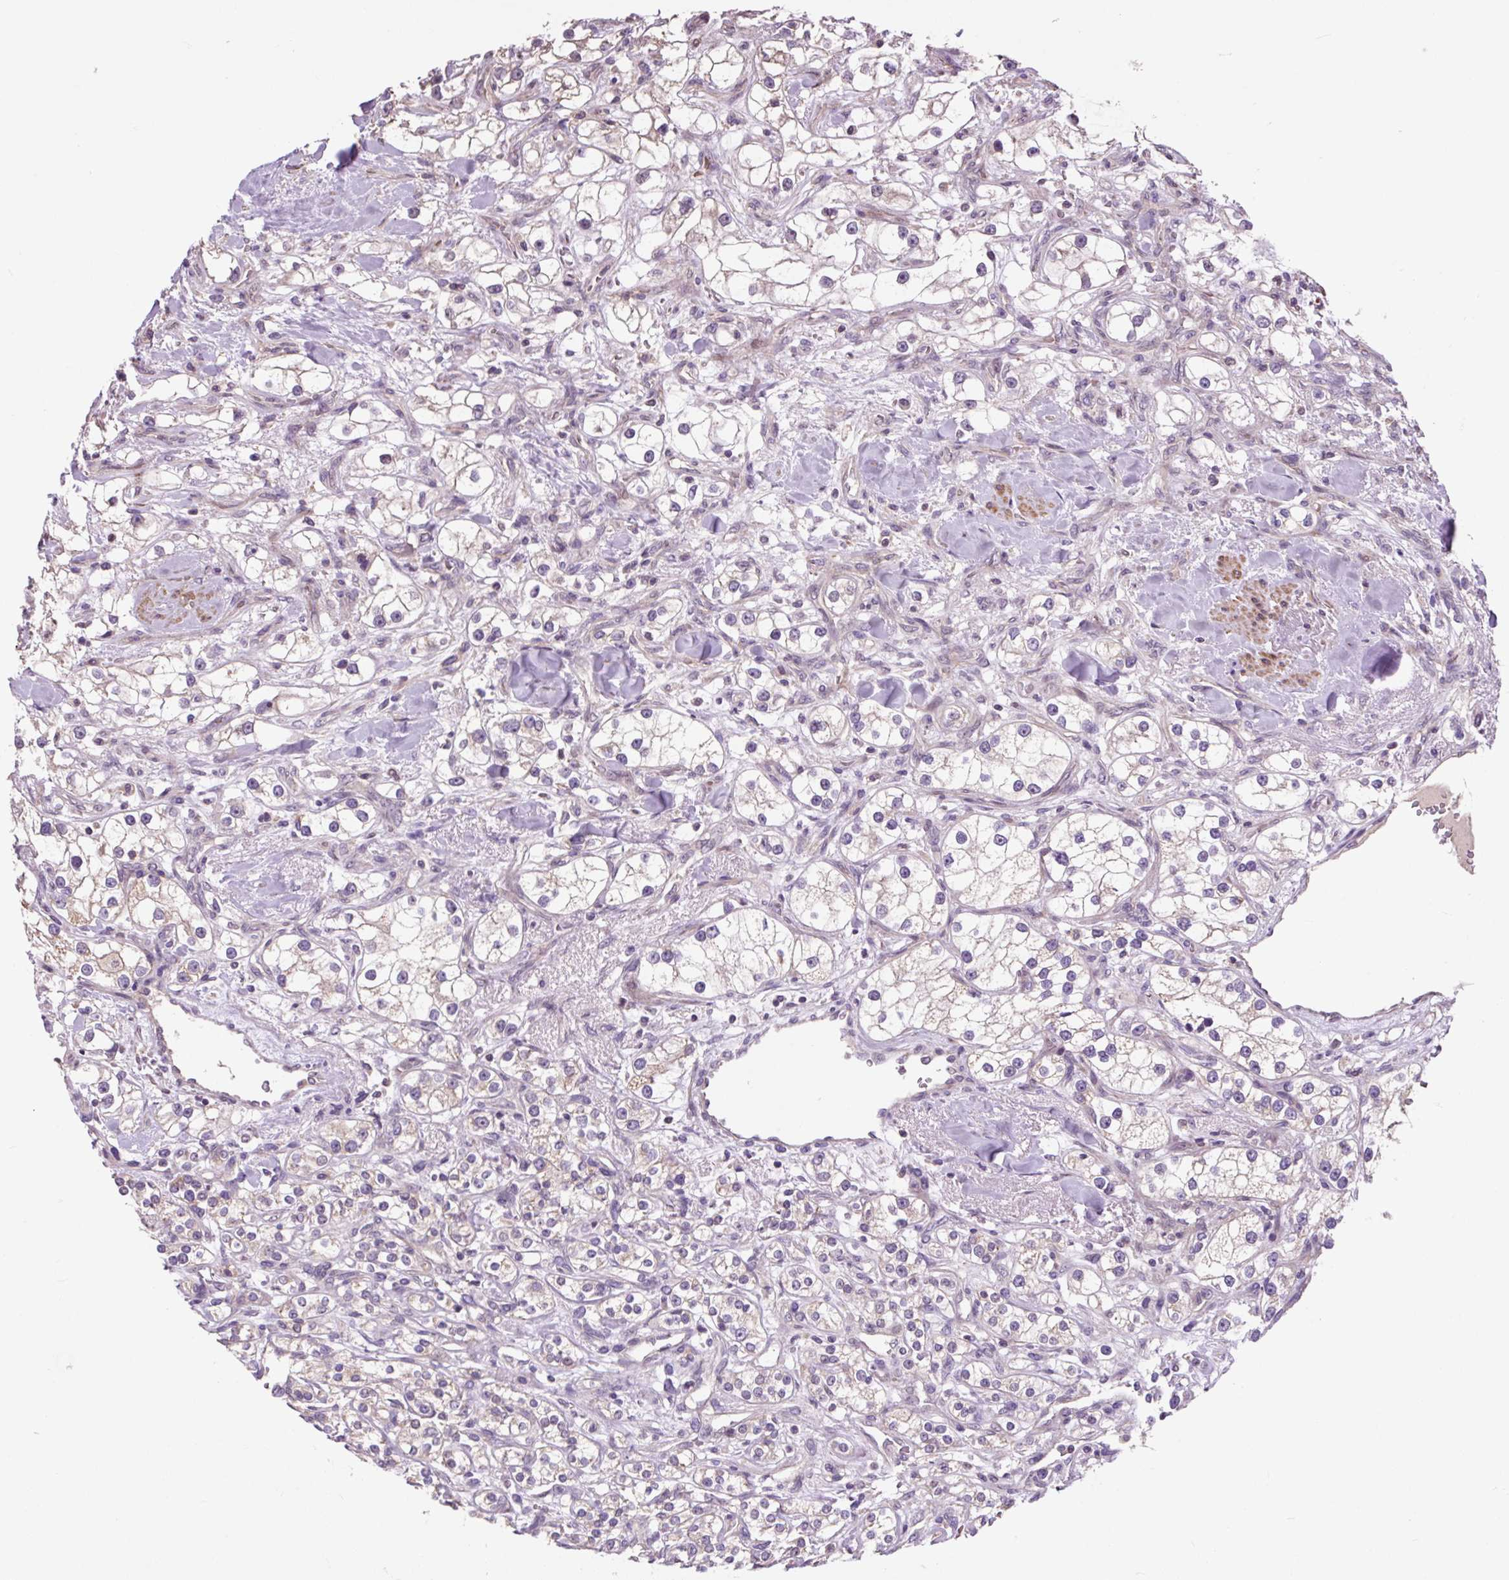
{"staining": {"intensity": "weak", "quantity": "<25%", "location": "cytoplasmic/membranous,nuclear"}, "tissue": "renal cancer", "cell_type": "Tumor cells", "image_type": "cancer", "snomed": [{"axis": "morphology", "description": "Adenocarcinoma, NOS"}, {"axis": "topography", "description": "Kidney"}], "caption": "High magnification brightfield microscopy of renal cancer (adenocarcinoma) stained with DAB (3,3'-diaminobenzidine) (brown) and counterstained with hematoxylin (blue): tumor cells show no significant staining.", "gene": "PRIMPOL", "patient": {"sex": "male", "age": 77}}